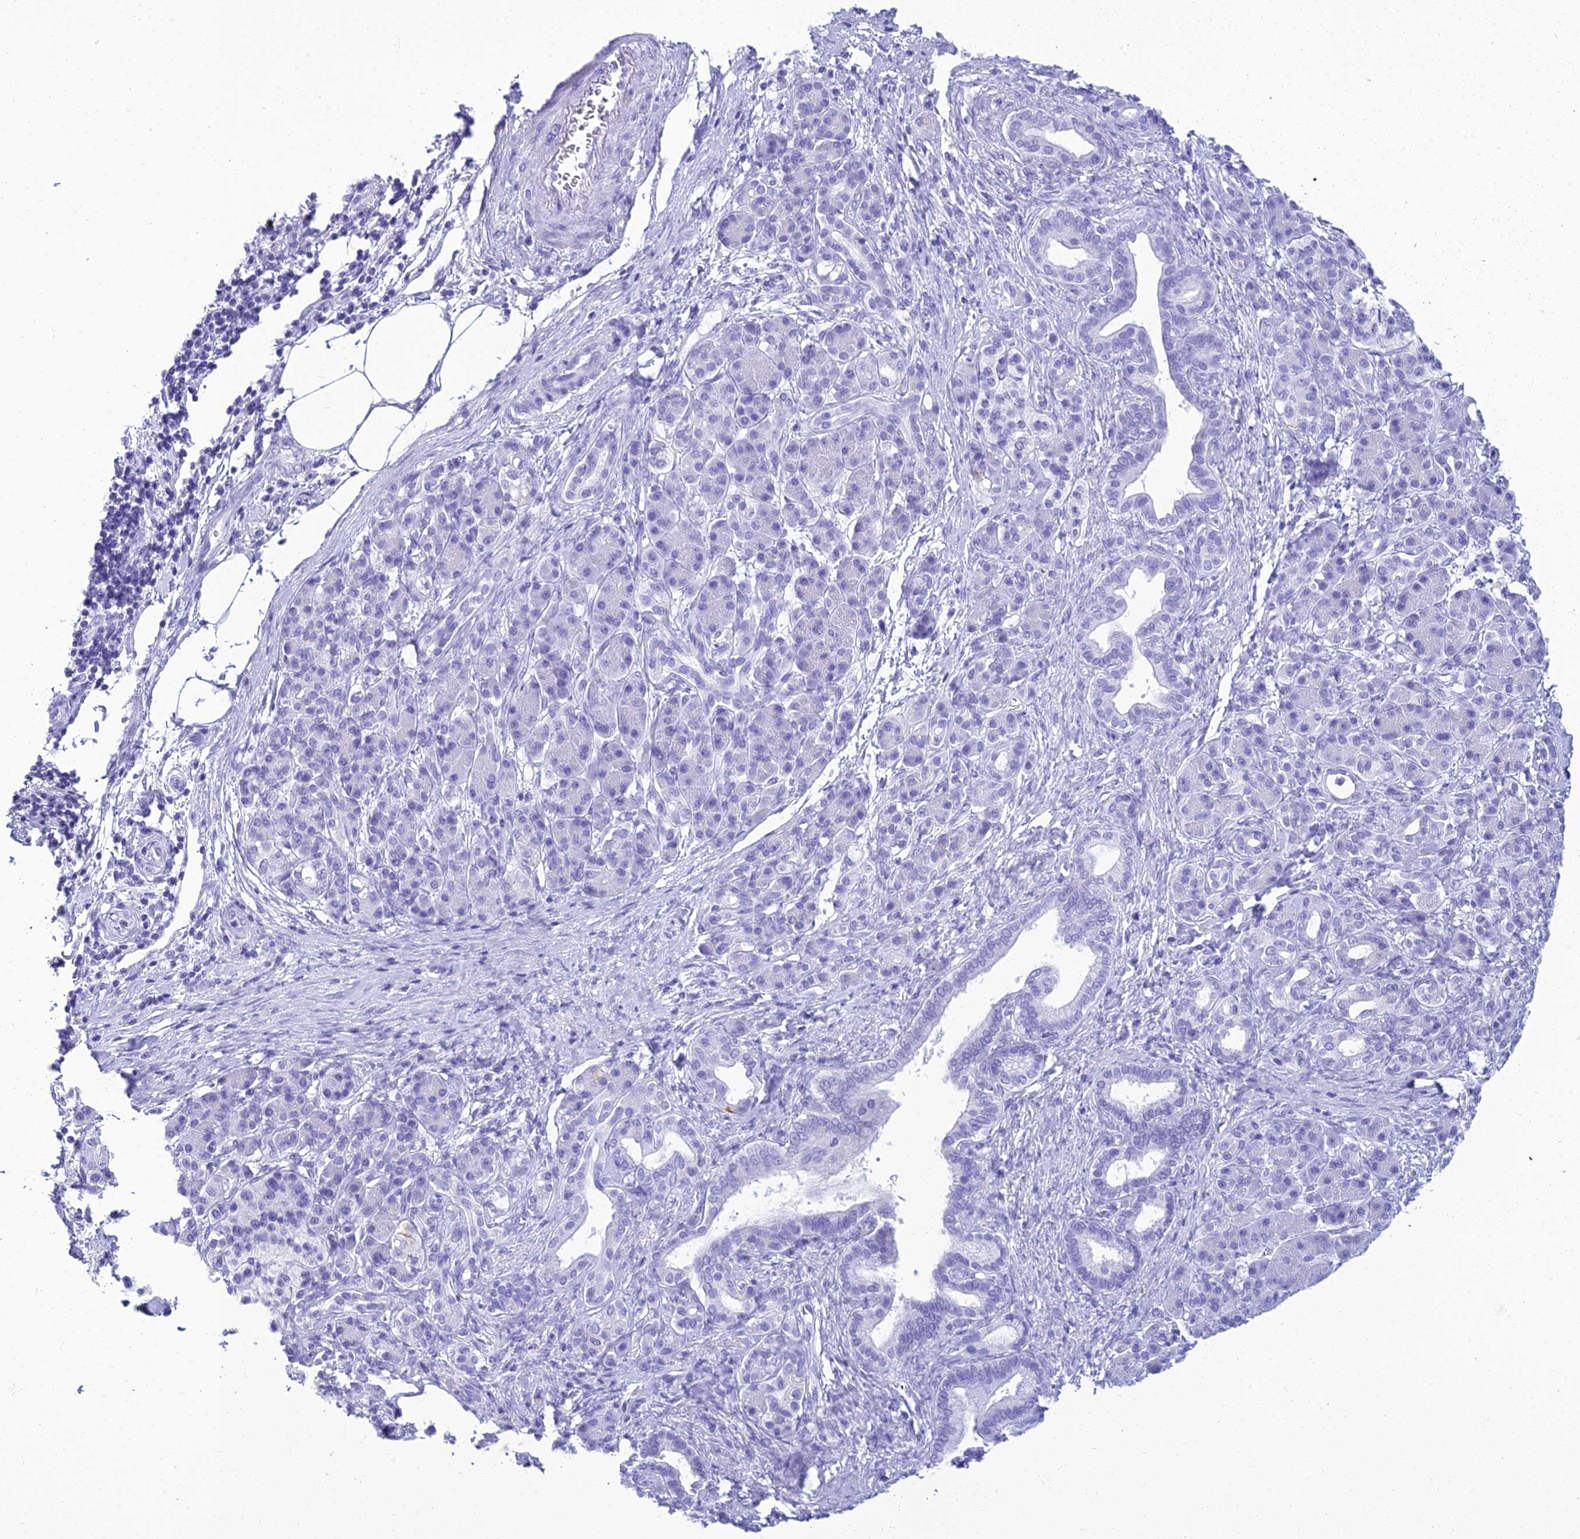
{"staining": {"intensity": "negative", "quantity": "none", "location": "none"}, "tissue": "pancreatic cancer", "cell_type": "Tumor cells", "image_type": "cancer", "snomed": [{"axis": "morphology", "description": "Adenocarcinoma, NOS"}, {"axis": "topography", "description": "Pancreas"}], "caption": "Immunohistochemistry of human pancreatic cancer exhibits no expression in tumor cells. Nuclei are stained in blue.", "gene": "ZNF442", "patient": {"sex": "female", "age": 55}}